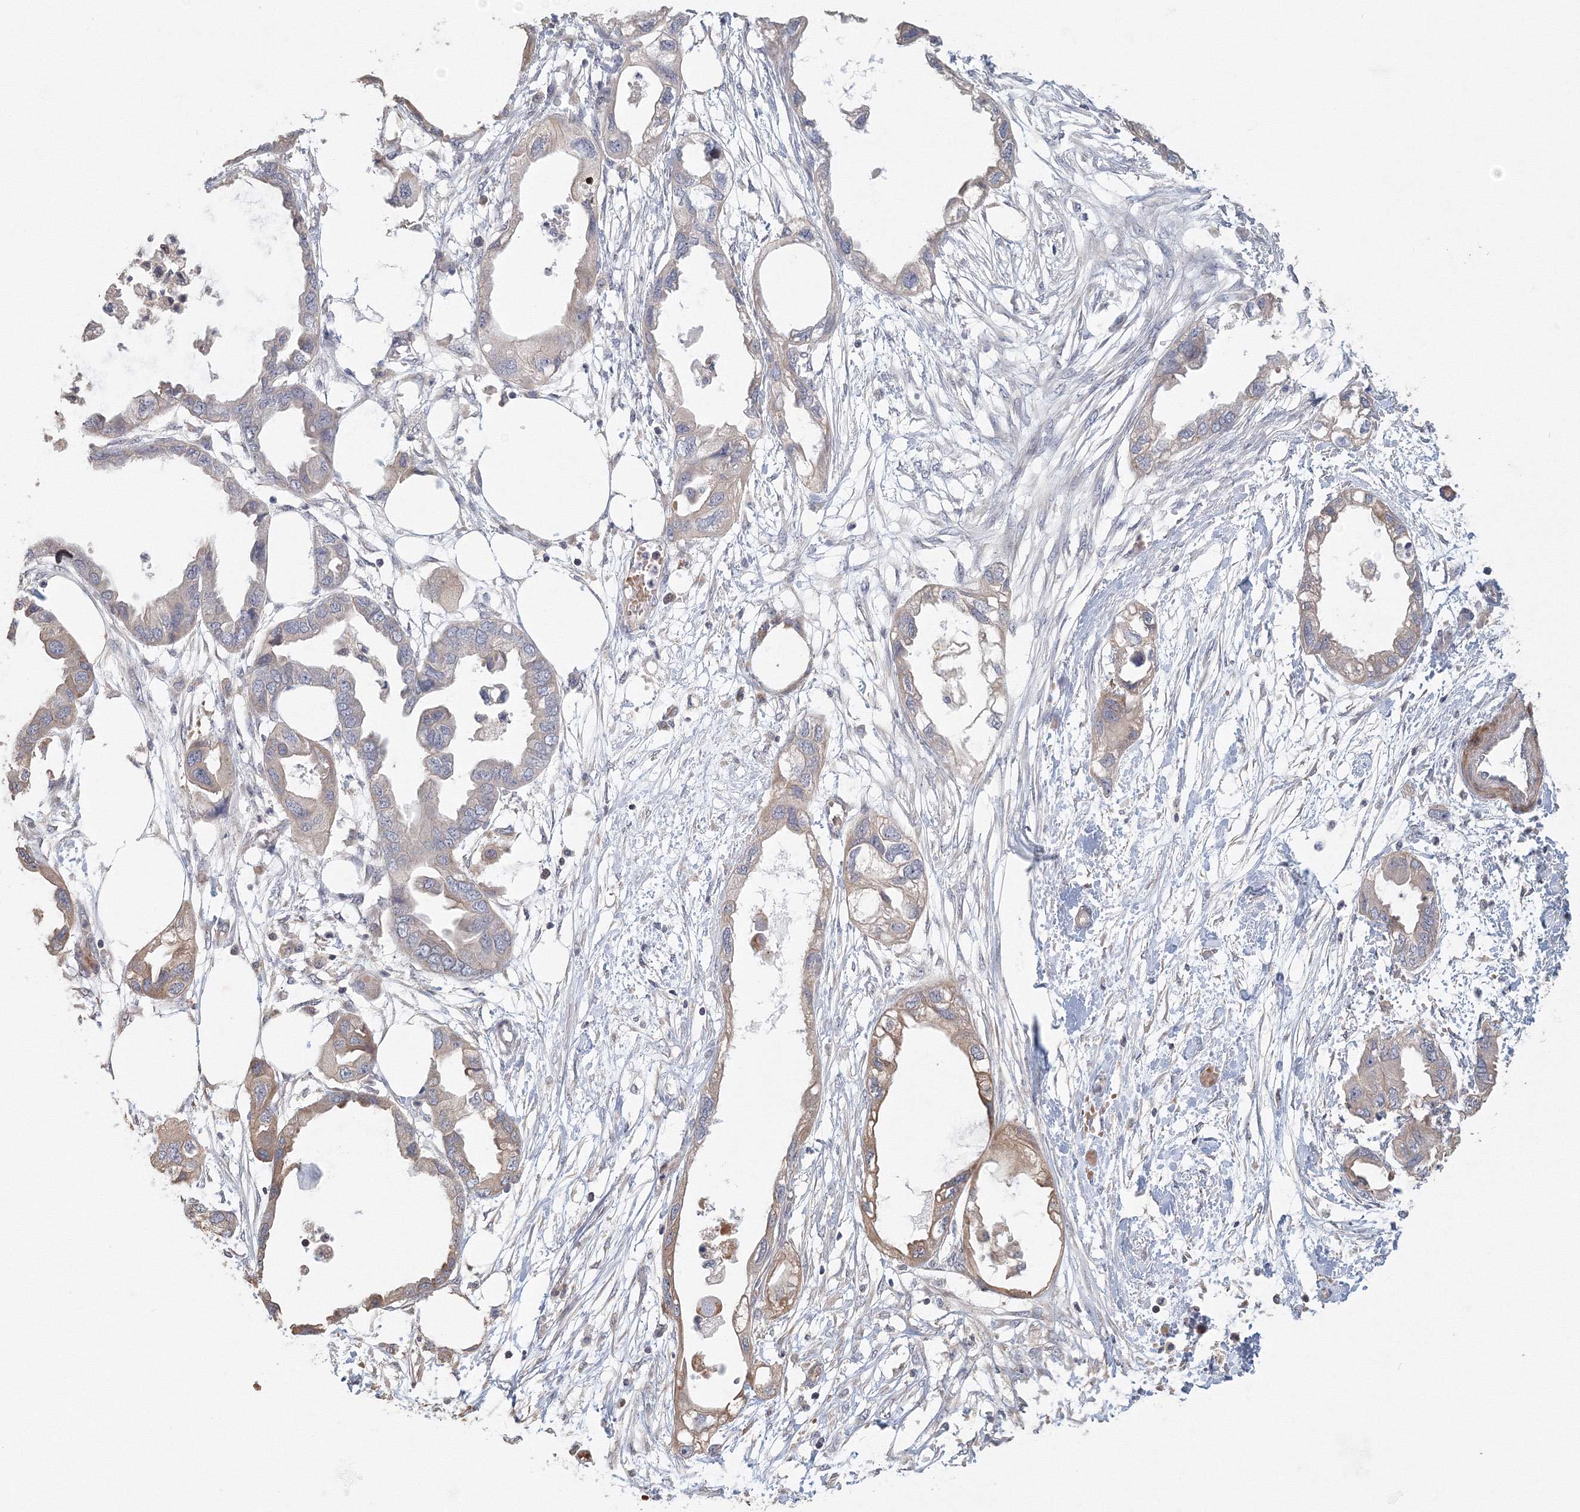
{"staining": {"intensity": "moderate", "quantity": "<25%", "location": "cytoplasmic/membranous"}, "tissue": "endometrial cancer", "cell_type": "Tumor cells", "image_type": "cancer", "snomed": [{"axis": "morphology", "description": "Adenocarcinoma, NOS"}, {"axis": "morphology", "description": "Adenocarcinoma, metastatic, NOS"}, {"axis": "topography", "description": "Adipose tissue"}, {"axis": "topography", "description": "Endometrium"}], "caption": "Endometrial cancer (metastatic adenocarcinoma) stained with a protein marker displays moderate staining in tumor cells.", "gene": "TACC2", "patient": {"sex": "female", "age": 67}}